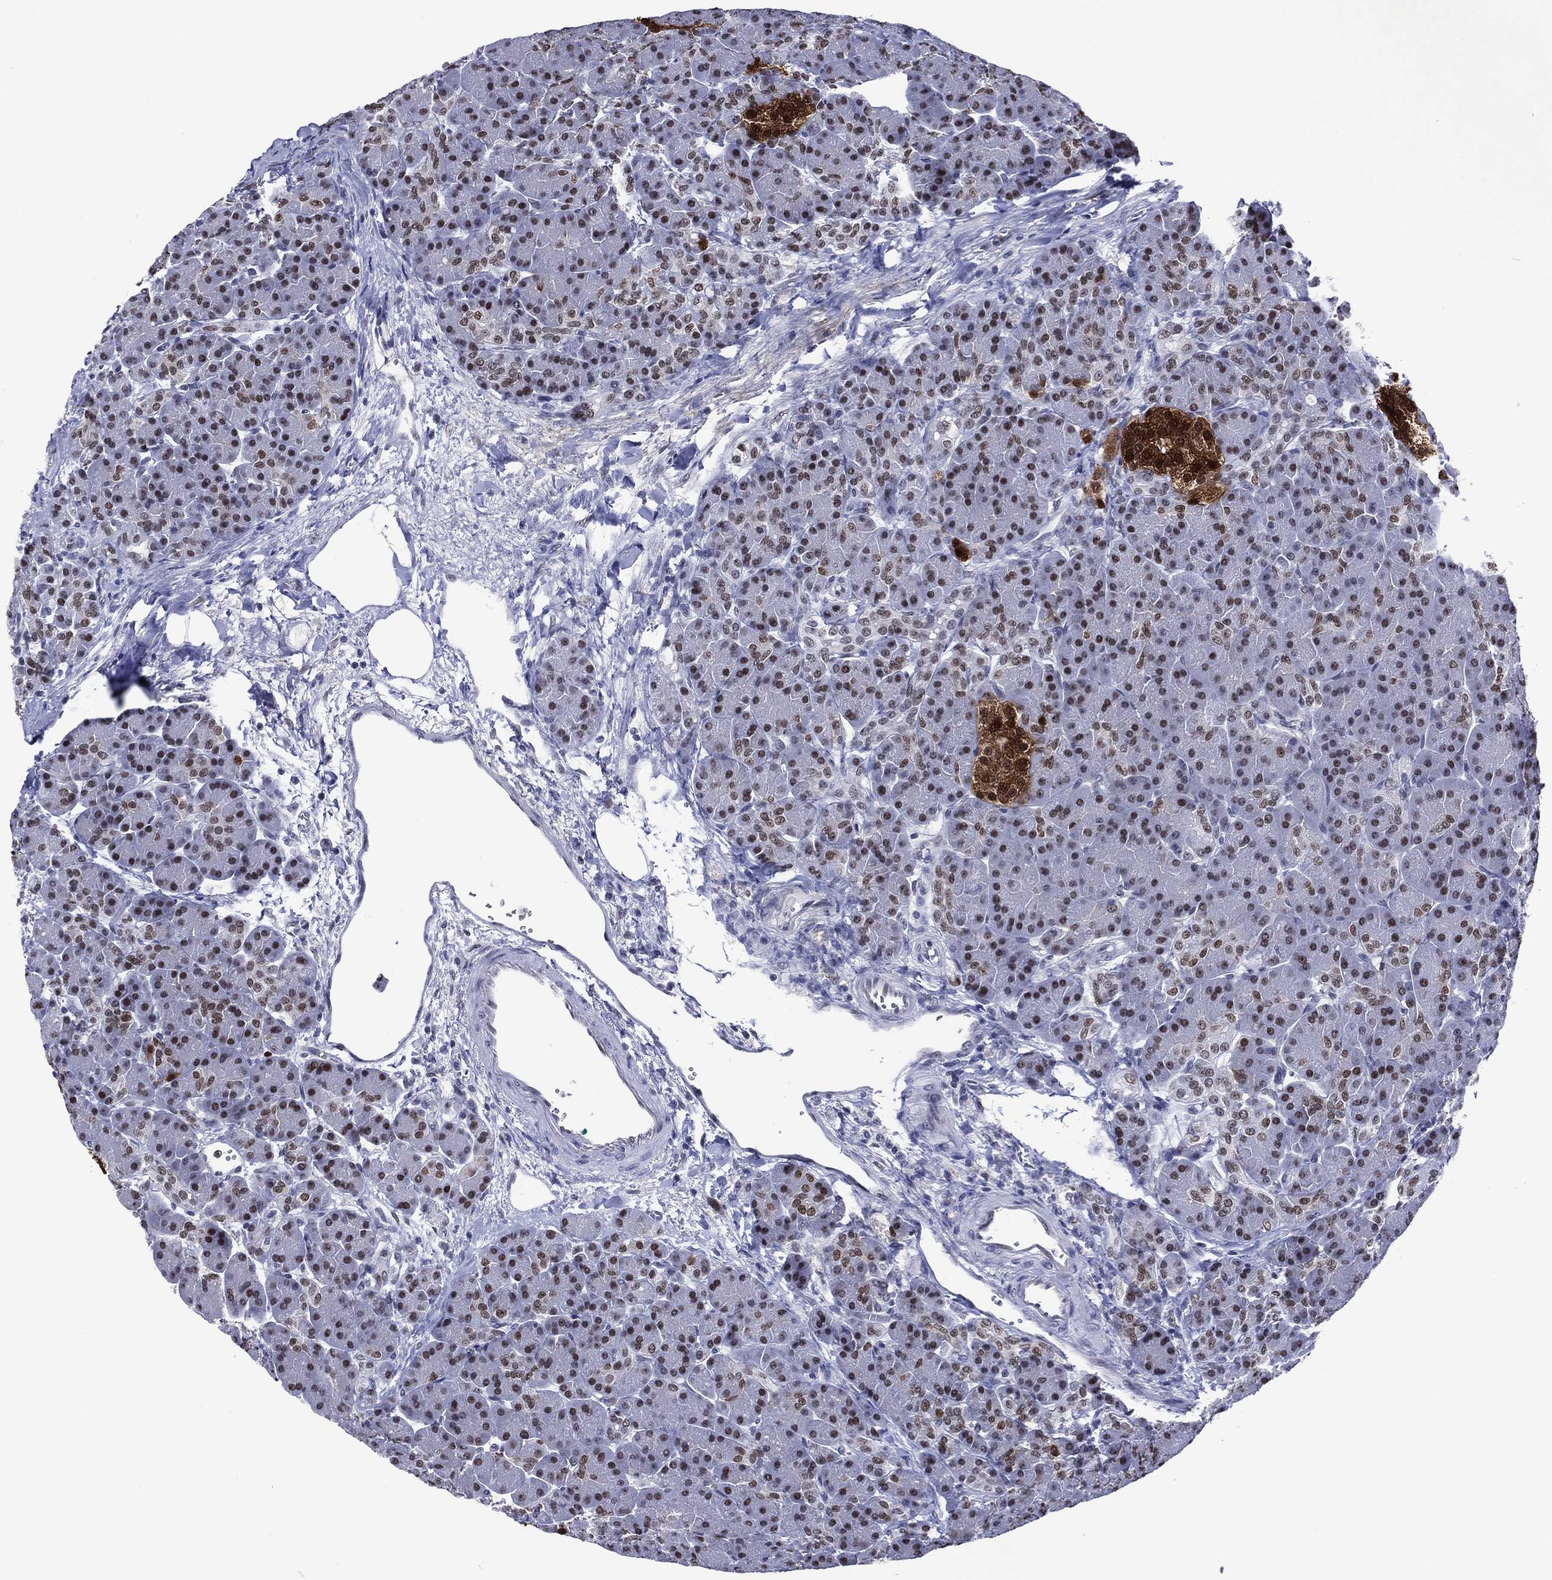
{"staining": {"intensity": "strong", "quantity": "<25%", "location": "nuclear"}, "tissue": "pancreas", "cell_type": "Exocrine glandular cells", "image_type": "normal", "snomed": [{"axis": "morphology", "description": "Normal tissue, NOS"}, {"axis": "topography", "description": "Pancreas"}], "caption": "This image exhibits normal pancreas stained with IHC to label a protein in brown. The nuclear of exocrine glandular cells show strong positivity for the protein. Nuclei are counter-stained blue.", "gene": "GATA6", "patient": {"sex": "female", "age": 63}}